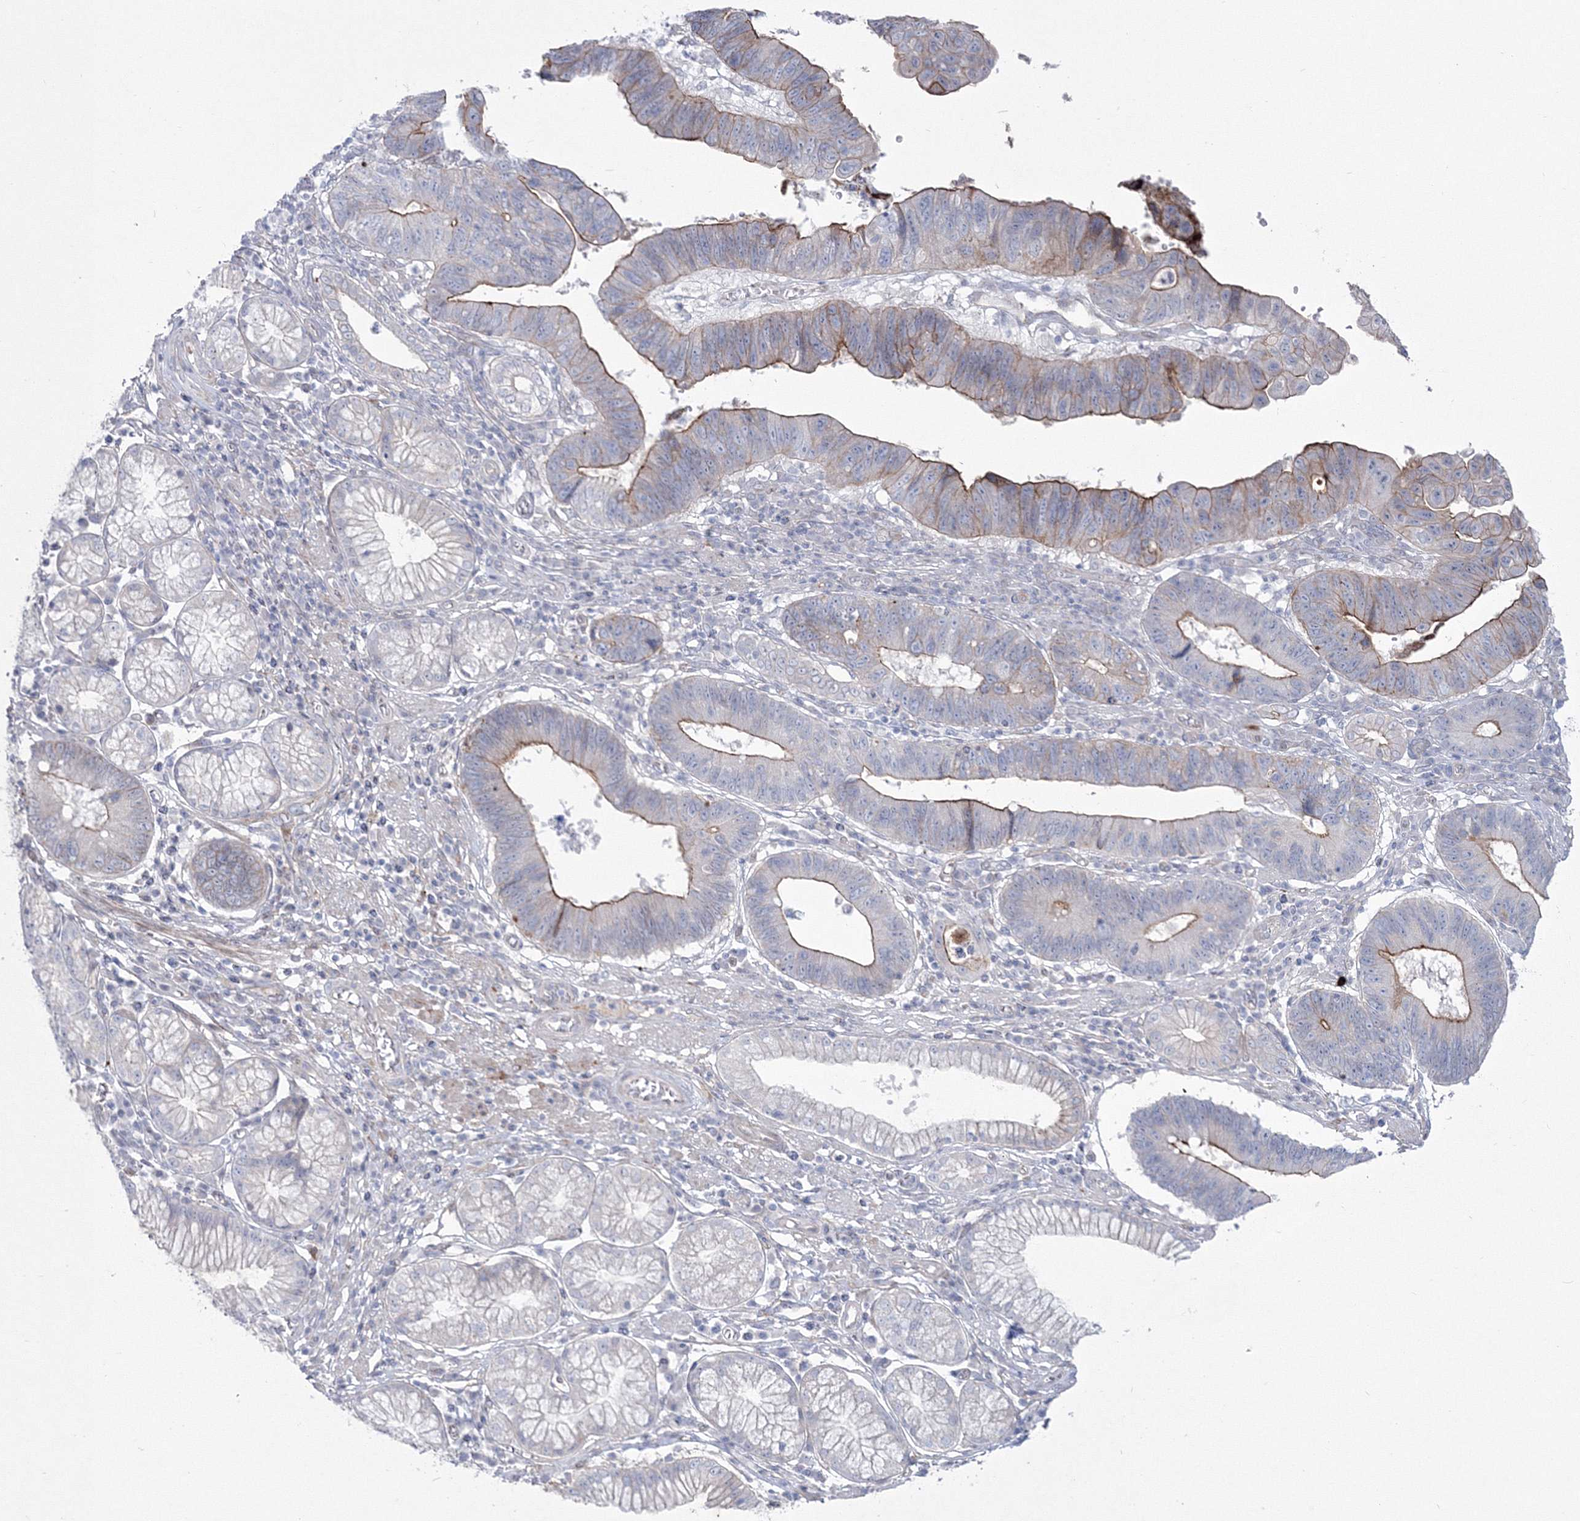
{"staining": {"intensity": "moderate", "quantity": "25%-75%", "location": "cytoplasmic/membranous"}, "tissue": "stomach cancer", "cell_type": "Tumor cells", "image_type": "cancer", "snomed": [{"axis": "morphology", "description": "Adenocarcinoma, NOS"}, {"axis": "topography", "description": "Stomach"}], "caption": "High-power microscopy captured an immunohistochemistry (IHC) micrograph of adenocarcinoma (stomach), revealing moderate cytoplasmic/membranous positivity in approximately 25%-75% of tumor cells.", "gene": "HYAL2", "patient": {"sex": "male", "age": 59}}